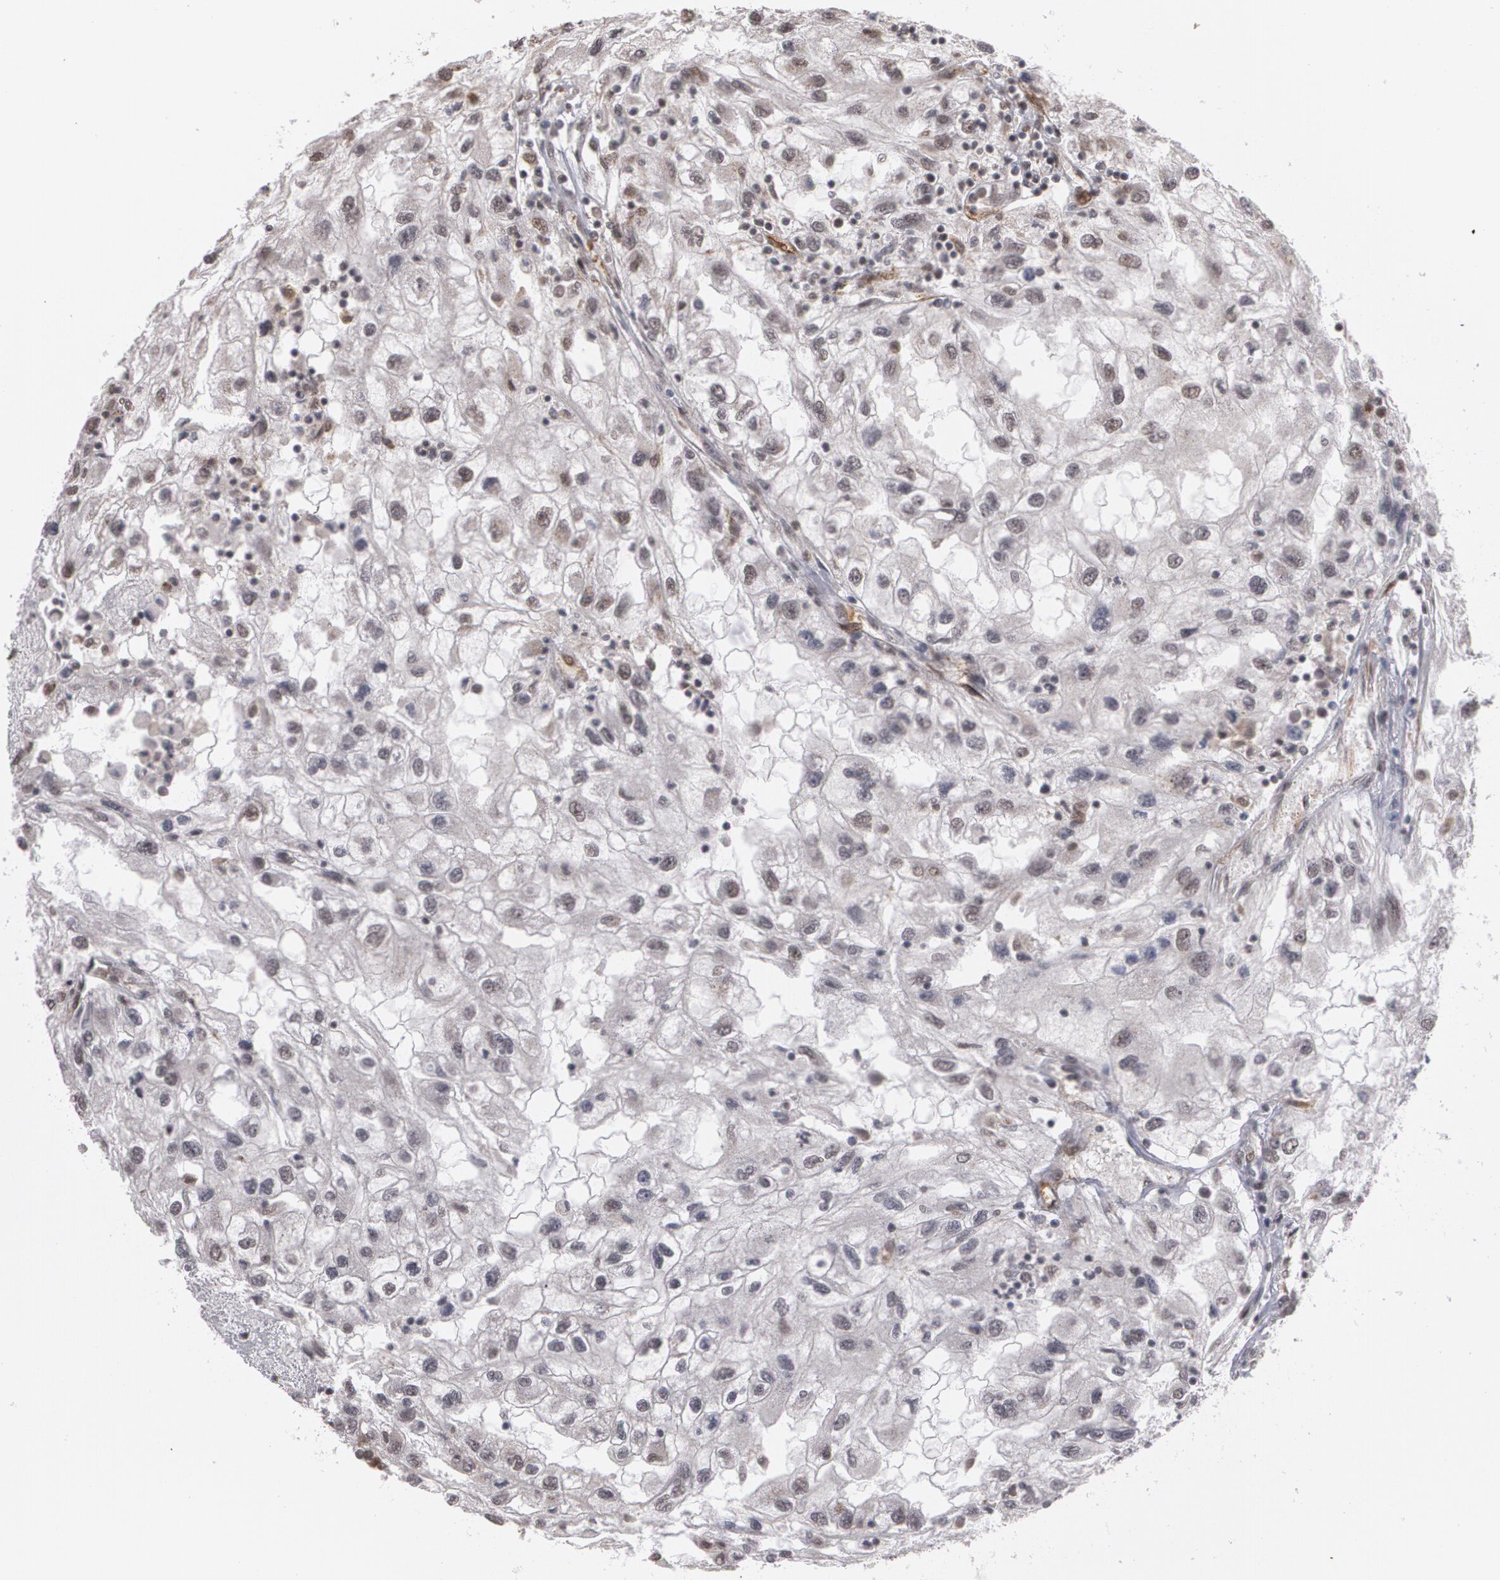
{"staining": {"intensity": "moderate", "quantity": "25%-75%", "location": "nuclear"}, "tissue": "renal cancer", "cell_type": "Tumor cells", "image_type": "cancer", "snomed": [{"axis": "morphology", "description": "Normal tissue, NOS"}, {"axis": "morphology", "description": "Adenocarcinoma, NOS"}, {"axis": "topography", "description": "Kidney"}], "caption": "Immunohistochemistry (IHC) of renal cancer shows medium levels of moderate nuclear positivity in approximately 25%-75% of tumor cells.", "gene": "ZNF75A", "patient": {"sex": "male", "age": 71}}